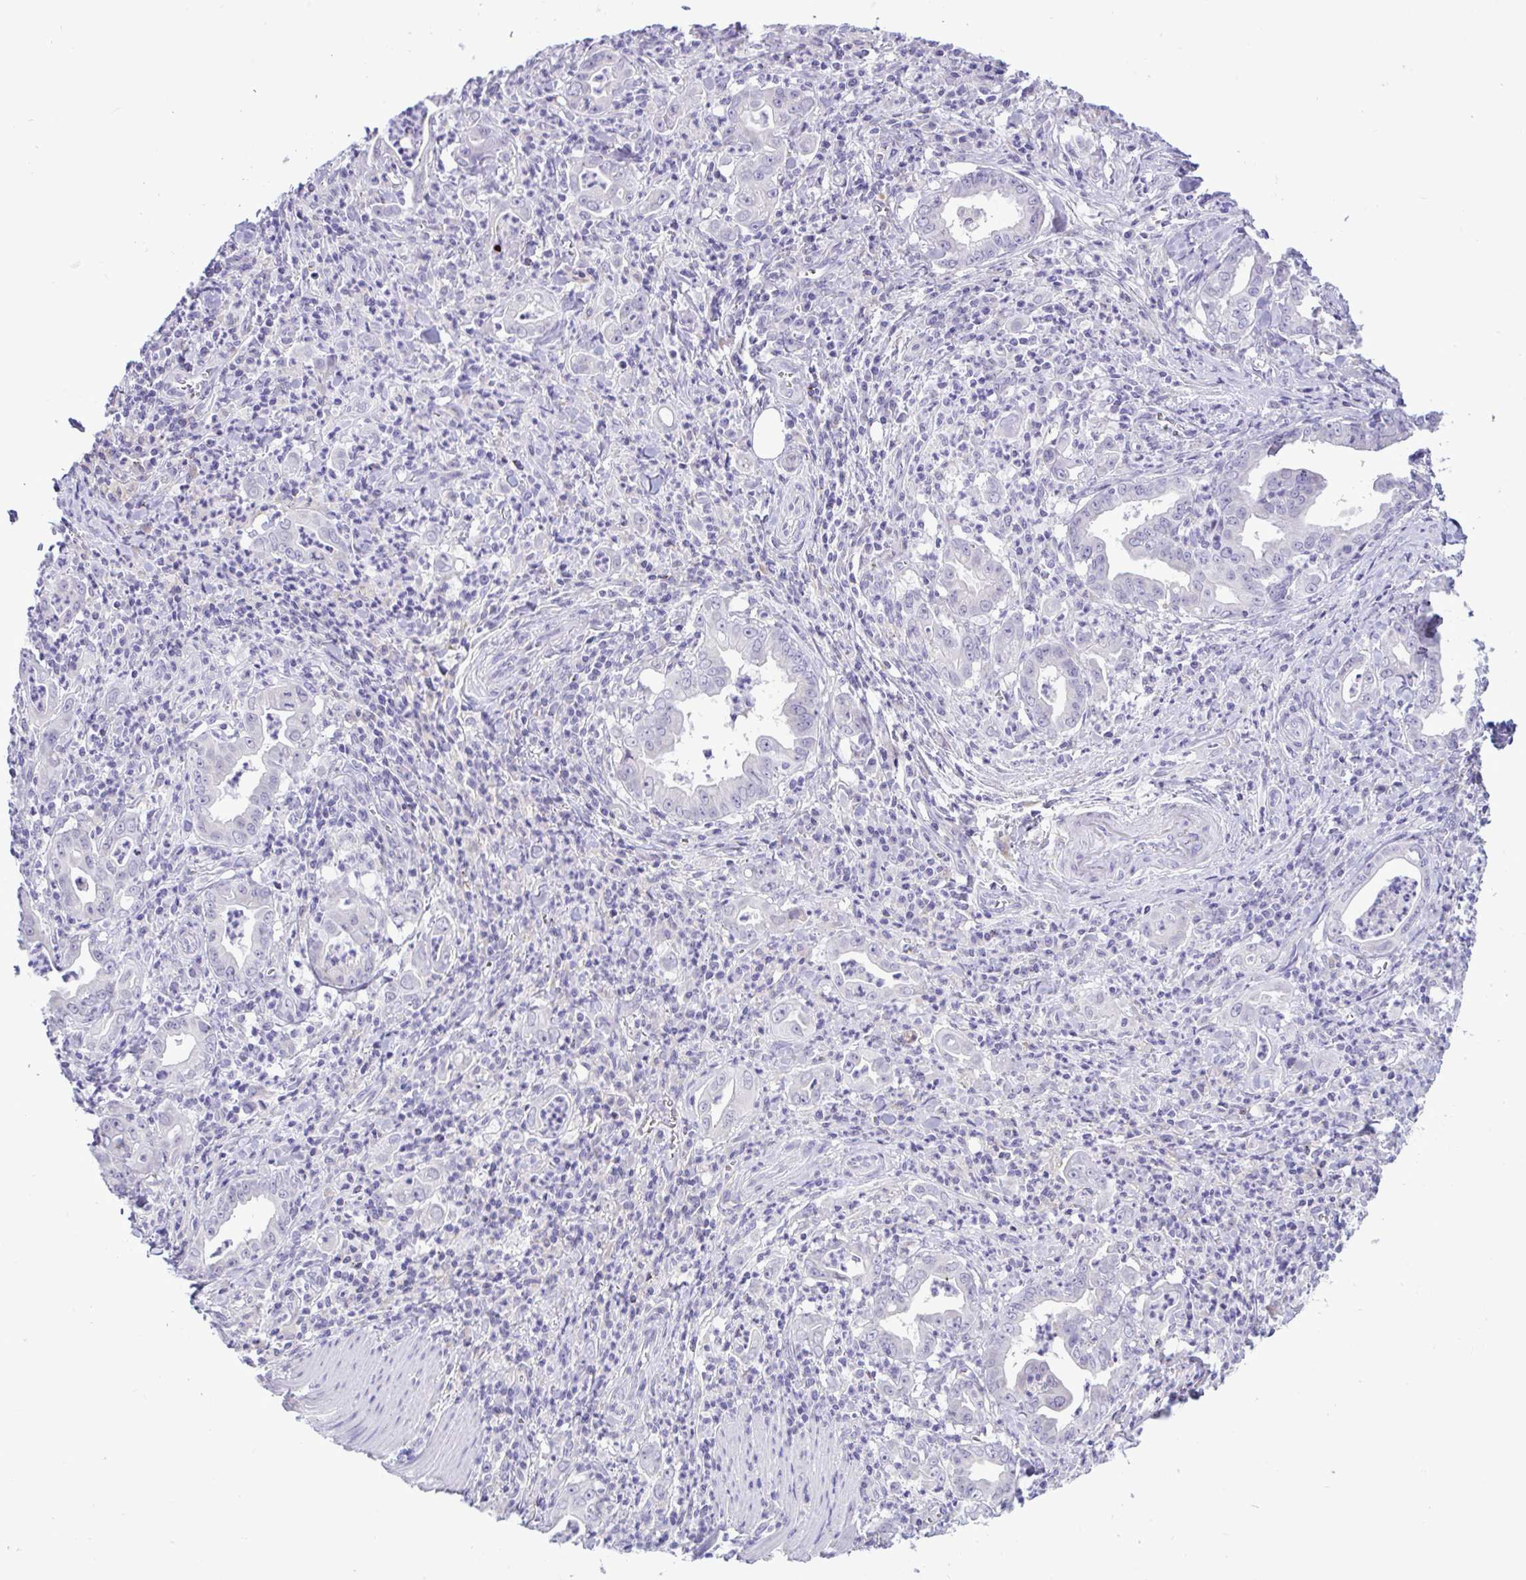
{"staining": {"intensity": "negative", "quantity": "none", "location": "none"}, "tissue": "stomach cancer", "cell_type": "Tumor cells", "image_type": "cancer", "snomed": [{"axis": "morphology", "description": "Adenocarcinoma, NOS"}, {"axis": "topography", "description": "Stomach, upper"}], "caption": "Stomach cancer was stained to show a protein in brown. There is no significant staining in tumor cells.", "gene": "SREBF1", "patient": {"sex": "female", "age": 79}}